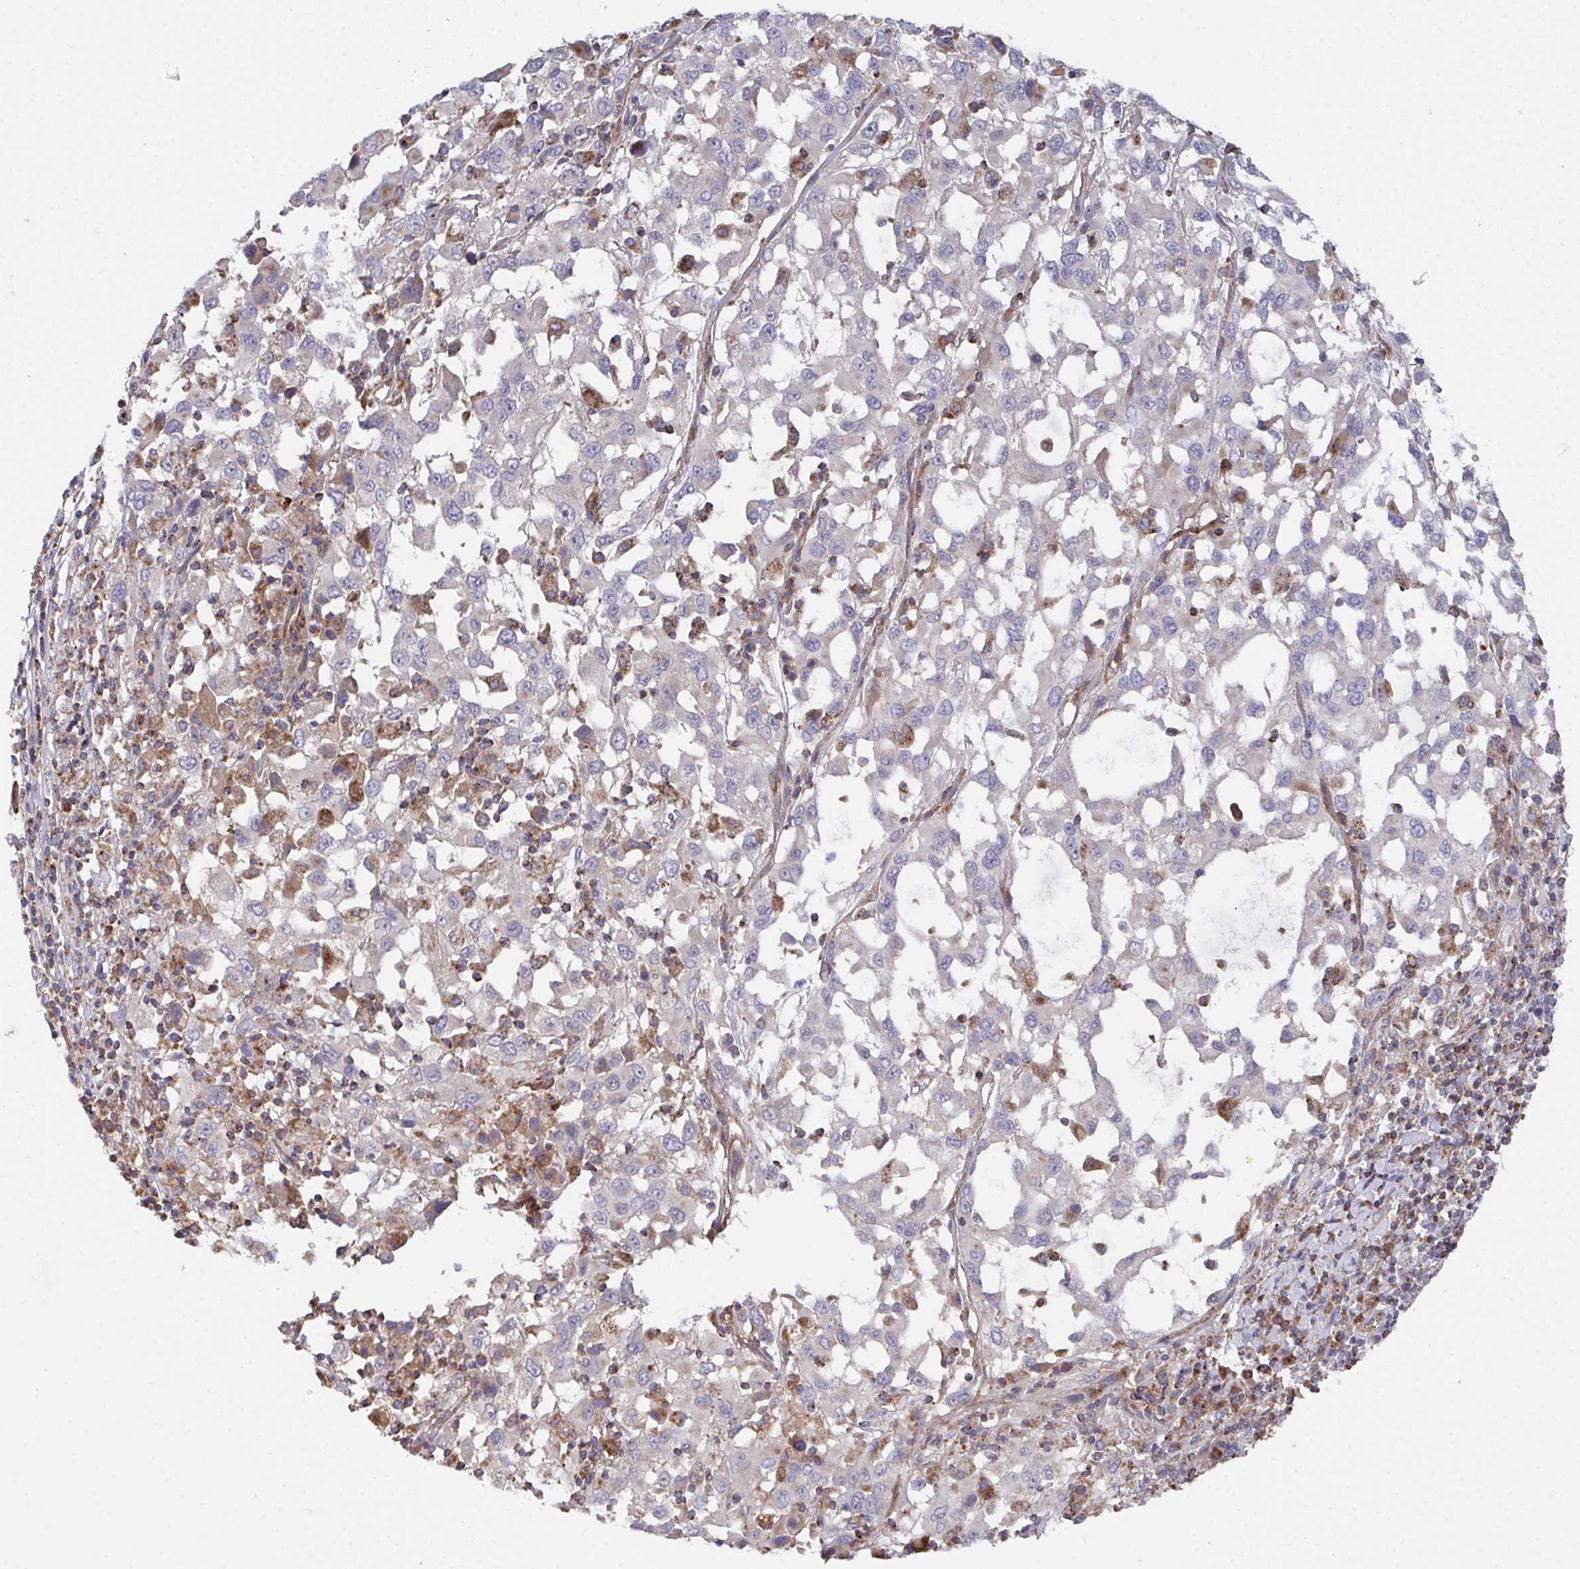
{"staining": {"intensity": "negative", "quantity": "none", "location": "none"}, "tissue": "melanoma", "cell_type": "Tumor cells", "image_type": "cancer", "snomed": [{"axis": "morphology", "description": "Malignant melanoma, Metastatic site"}, {"axis": "topography", "description": "Soft tissue"}], "caption": "An IHC histopathology image of malignant melanoma (metastatic site) is shown. There is no staining in tumor cells of malignant melanoma (metastatic site).", "gene": "MT-ND3", "patient": {"sex": "male", "age": 50}}